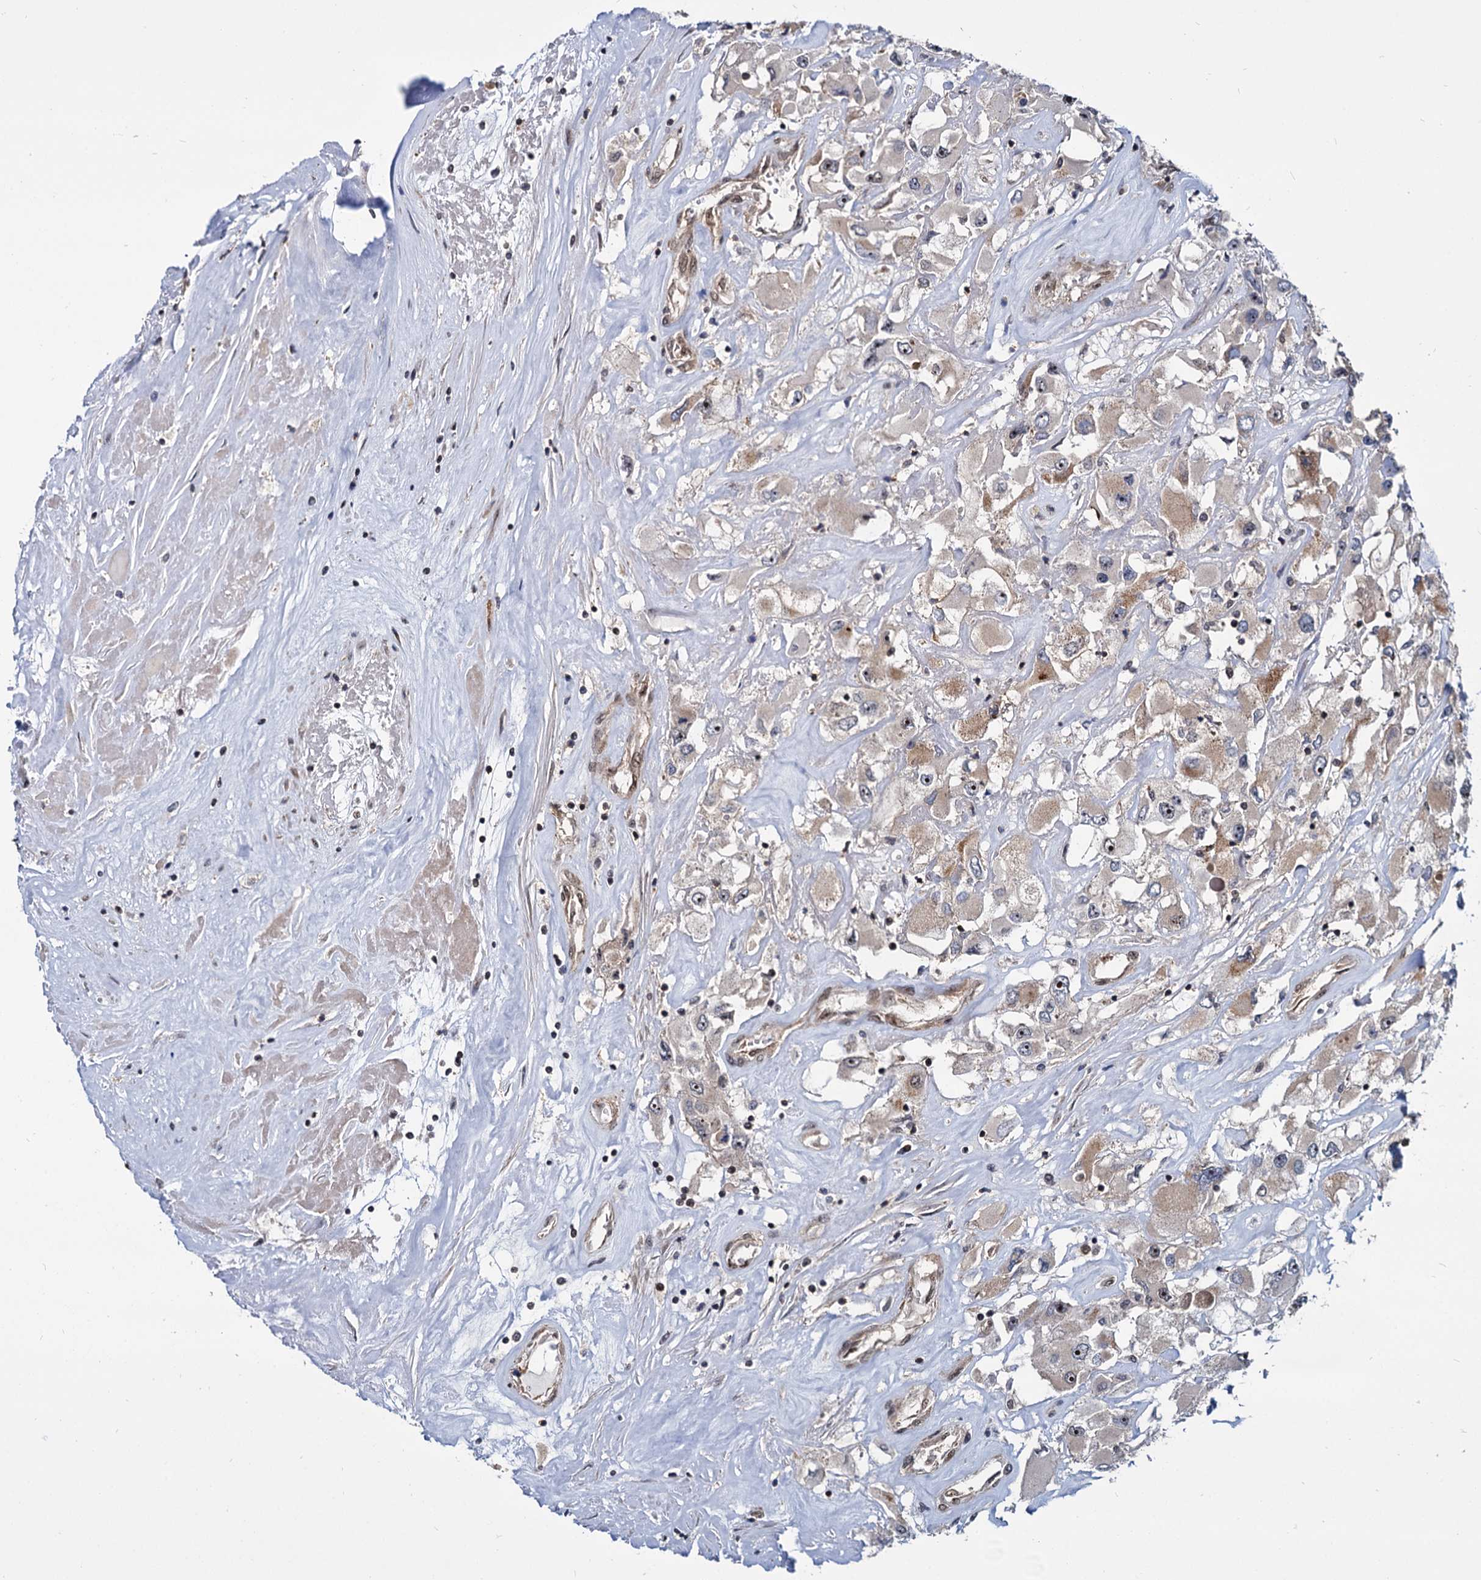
{"staining": {"intensity": "weak", "quantity": ">75%", "location": "cytoplasmic/membranous,nuclear"}, "tissue": "renal cancer", "cell_type": "Tumor cells", "image_type": "cancer", "snomed": [{"axis": "morphology", "description": "Adenocarcinoma, NOS"}, {"axis": "topography", "description": "Kidney"}], "caption": "Tumor cells demonstrate weak cytoplasmic/membranous and nuclear staining in approximately >75% of cells in renal adenocarcinoma.", "gene": "UBLCP1", "patient": {"sex": "female", "age": 52}}